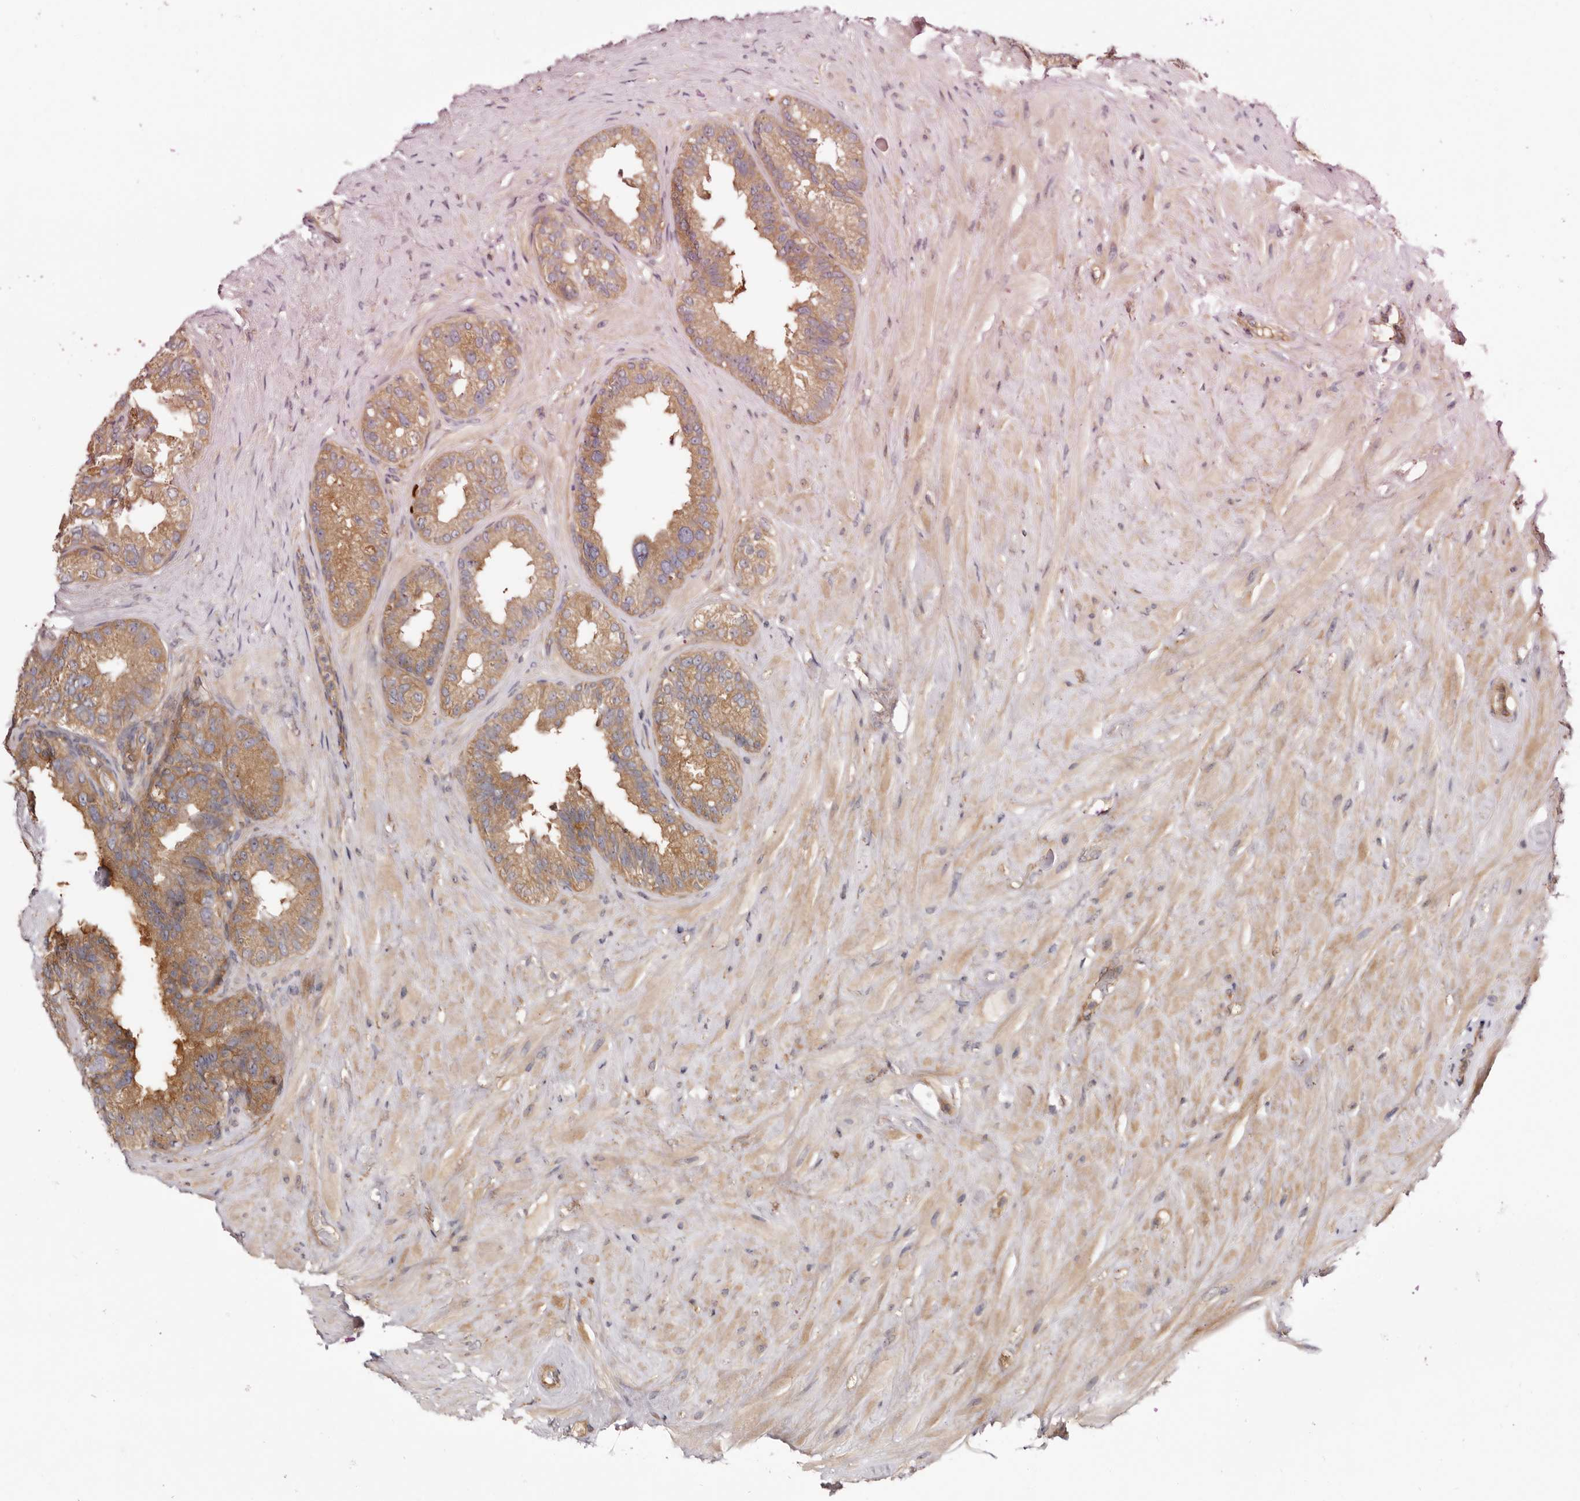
{"staining": {"intensity": "moderate", "quantity": ">75%", "location": "cytoplasmic/membranous,nuclear"}, "tissue": "seminal vesicle", "cell_type": "Glandular cells", "image_type": "normal", "snomed": [{"axis": "morphology", "description": "Normal tissue, NOS"}, {"axis": "topography", "description": "Seminal veicle"}], "caption": "Protein analysis of normal seminal vesicle demonstrates moderate cytoplasmic/membranous,nuclear staining in approximately >75% of glandular cells.", "gene": "PANK4", "patient": {"sex": "male", "age": 80}}